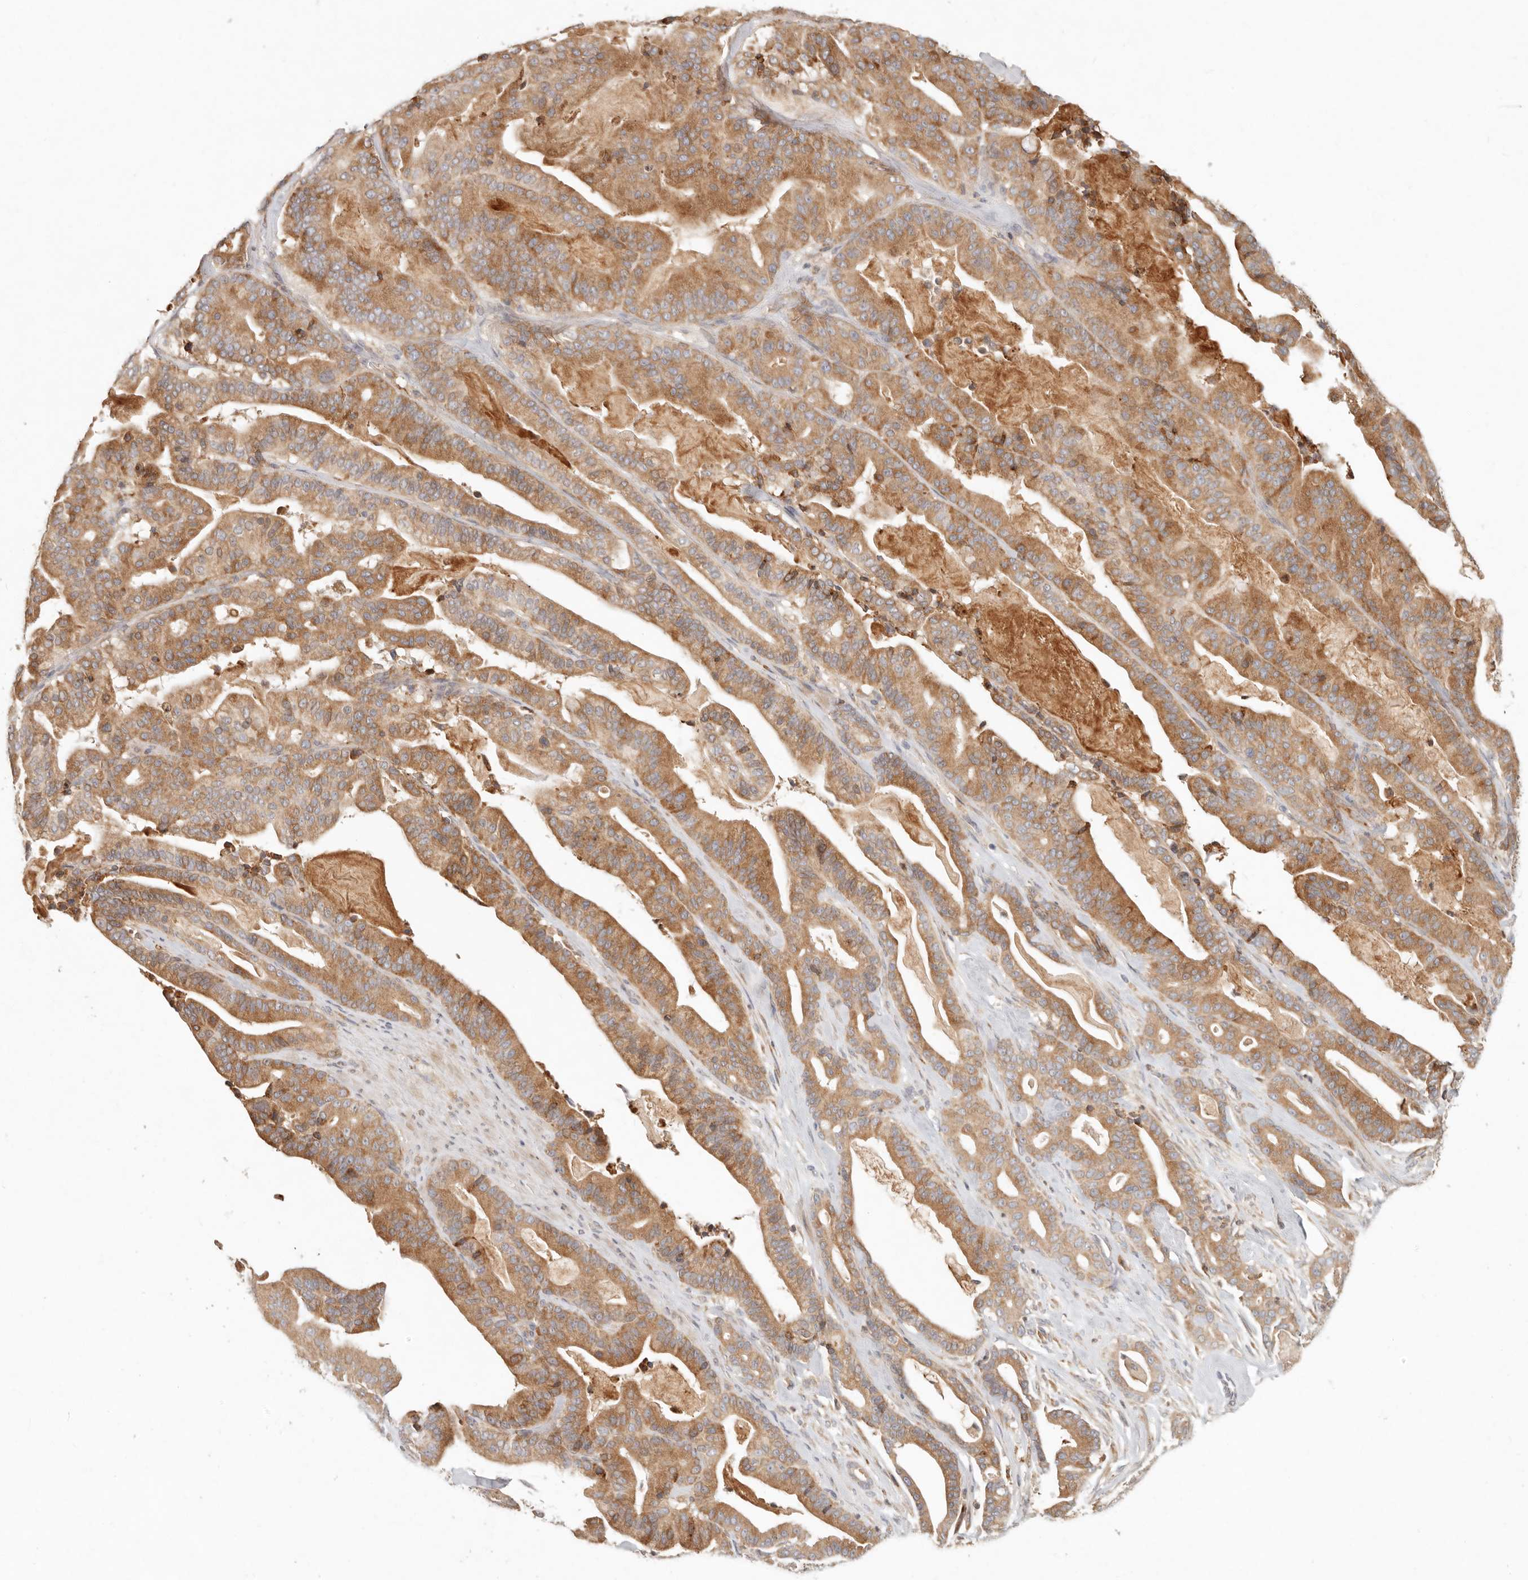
{"staining": {"intensity": "moderate", "quantity": ">75%", "location": "cytoplasmic/membranous"}, "tissue": "pancreatic cancer", "cell_type": "Tumor cells", "image_type": "cancer", "snomed": [{"axis": "morphology", "description": "Adenocarcinoma, NOS"}, {"axis": "topography", "description": "Pancreas"}], "caption": "Pancreatic cancer (adenocarcinoma) tissue reveals moderate cytoplasmic/membranous staining in approximately >75% of tumor cells, visualized by immunohistochemistry. (DAB (3,3'-diaminobenzidine) = brown stain, brightfield microscopy at high magnification).", "gene": "ARHGEF10L", "patient": {"sex": "male", "age": 63}}